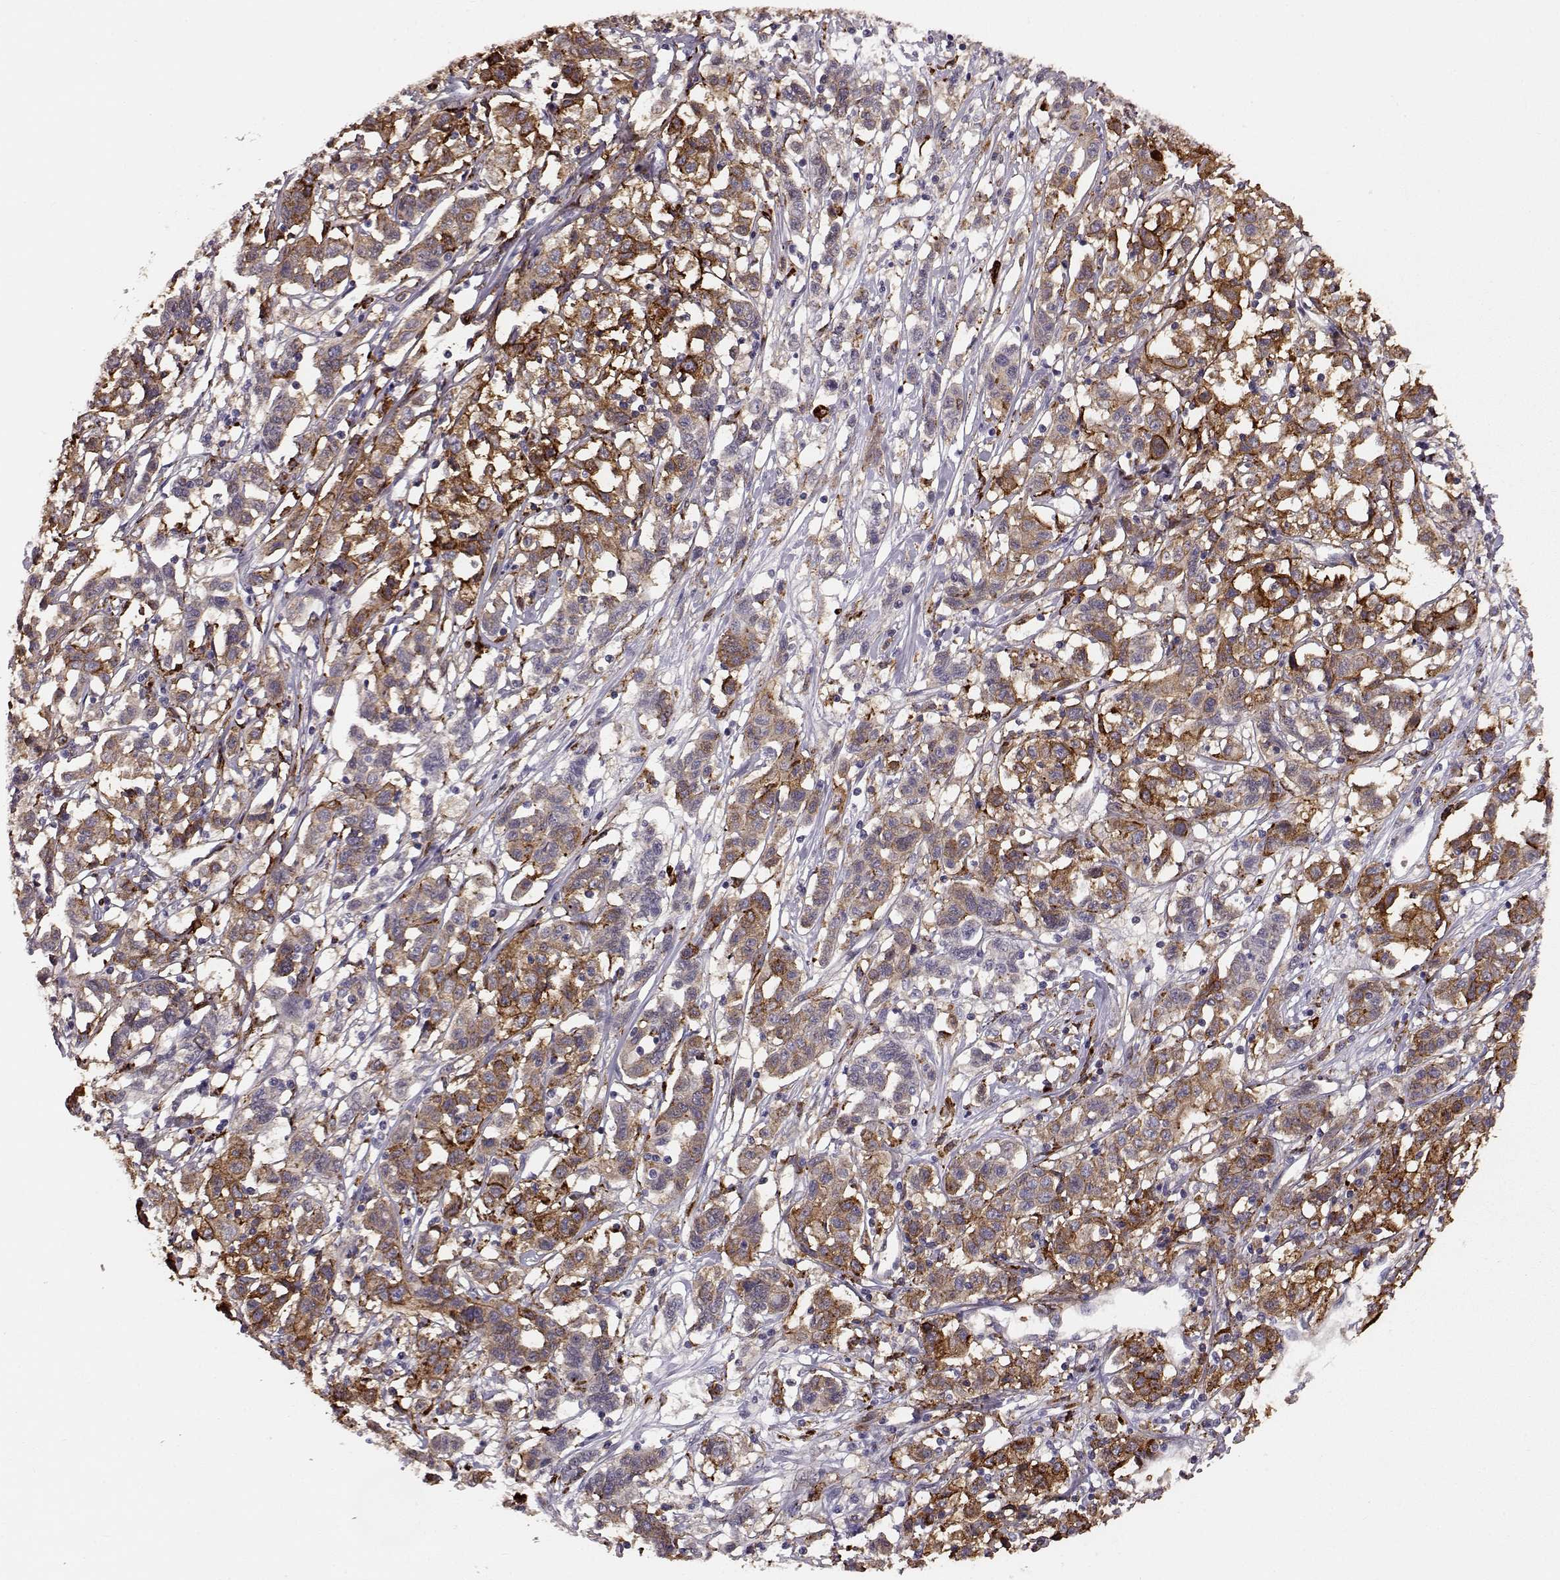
{"staining": {"intensity": "moderate", "quantity": "25%-75%", "location": "cytoplasmic/membranous"}, "tissue": "liver cancer", "cell_type": "Tumor cells", "image_type": "cancer", "snomed": [{"axis": "morphology", "description": "Adenocarcinoma, NOS"}, {"axis": "morphology", "description": "Cholangiocarcinoma"}, {"axis": "topography", "description": "Liver"}], "caption": "Immunohistochemical staining of human liver cancer shows medium levels of moderate cytoplasmic/membranous staining in approximately 25%-75% of tumor cells. (DAB (3,3'-diaminobenzidine) = brown stain, brightfield microscopy at high magnification).", "gene": "CCNF", "patient": {"sex": "male", "age": 64}}